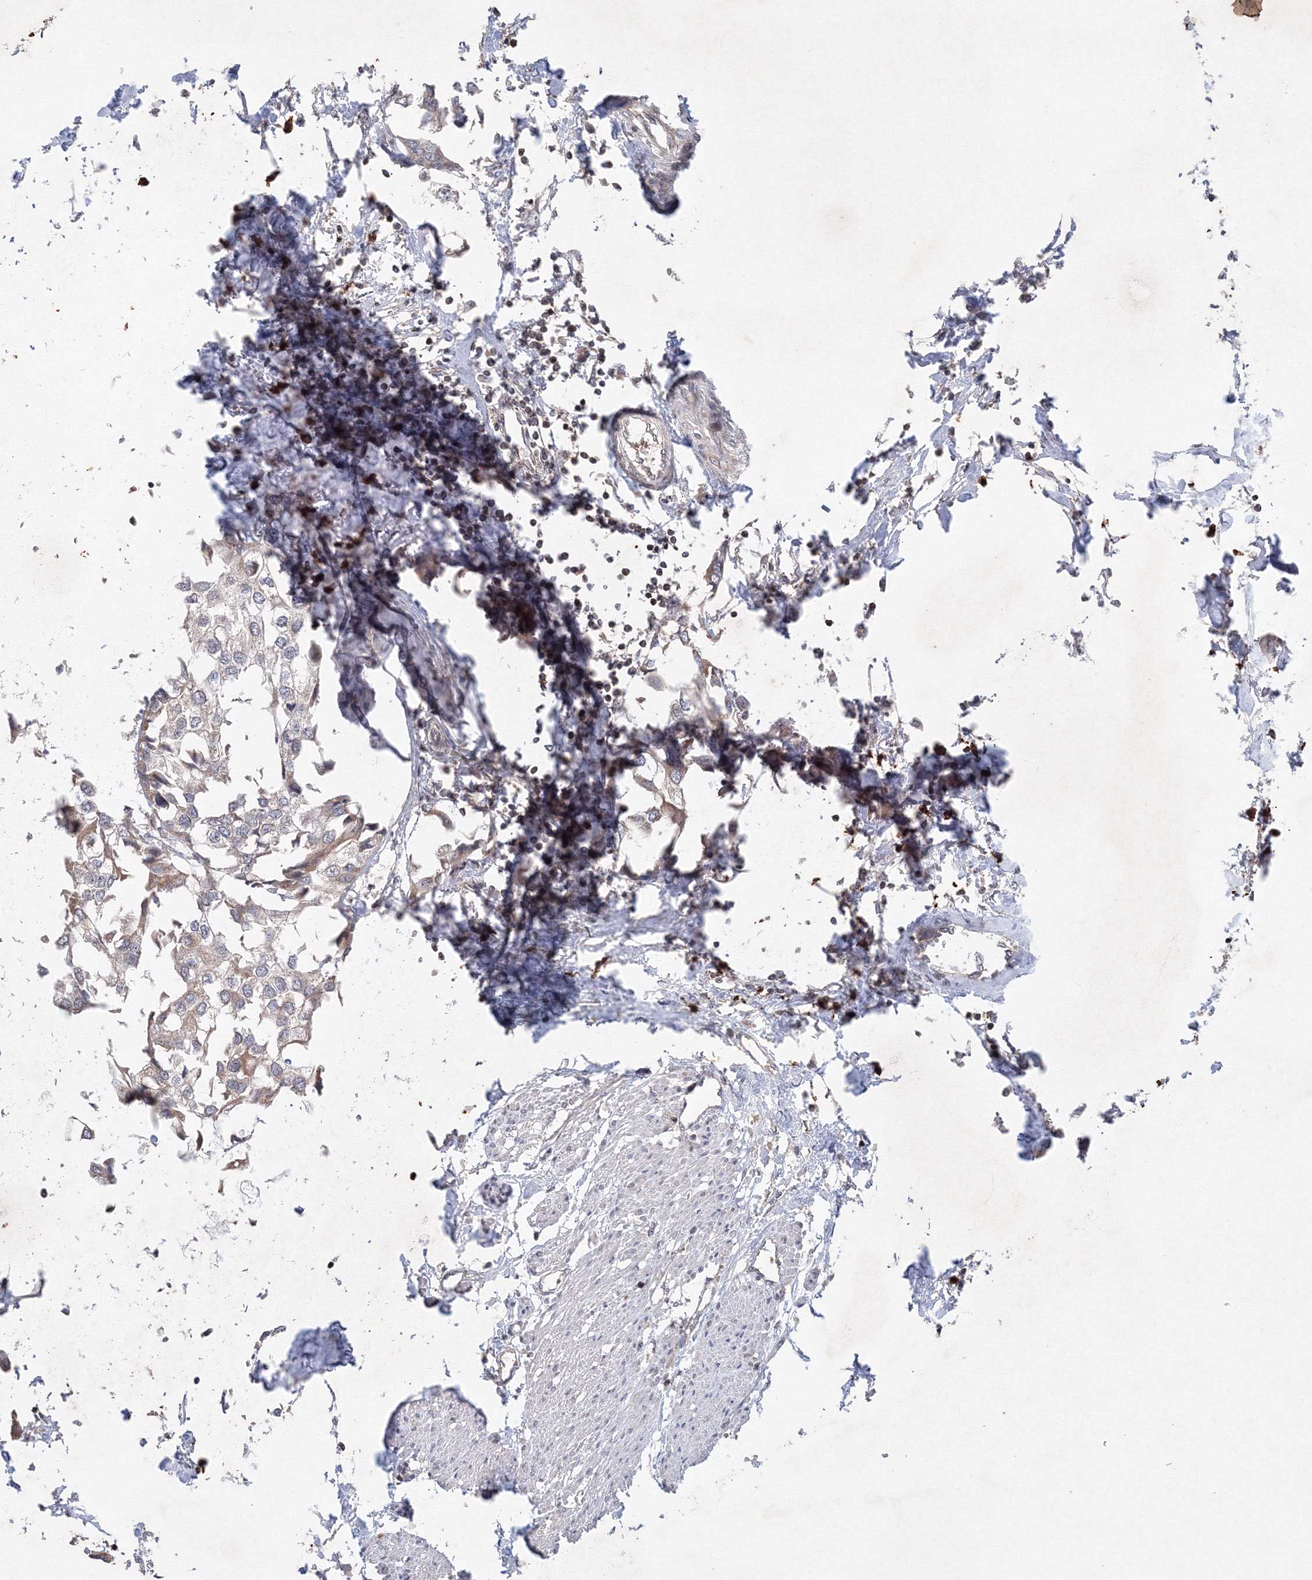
{"staining": {"intensity": "weak", "quantity": "<25%", "location": "cytoplasmic/membranous"}, "tissue": "urothelial cancer", "cell_type": "Tumor cells", "image_type": "cancer", "snomed": [{"axis": "morphology", "description": "Urothelial carcinoma, High grade"}, {"axis": "topography", "description": "Urinary bladder"}], "caption": "Tumor cells are negative for brown protein staining in urothelial carcinoma (high-grade). Nuclei are stained in blue.", "gene": "MKRN2", "patient": {"sex": "male", "age": 64}}